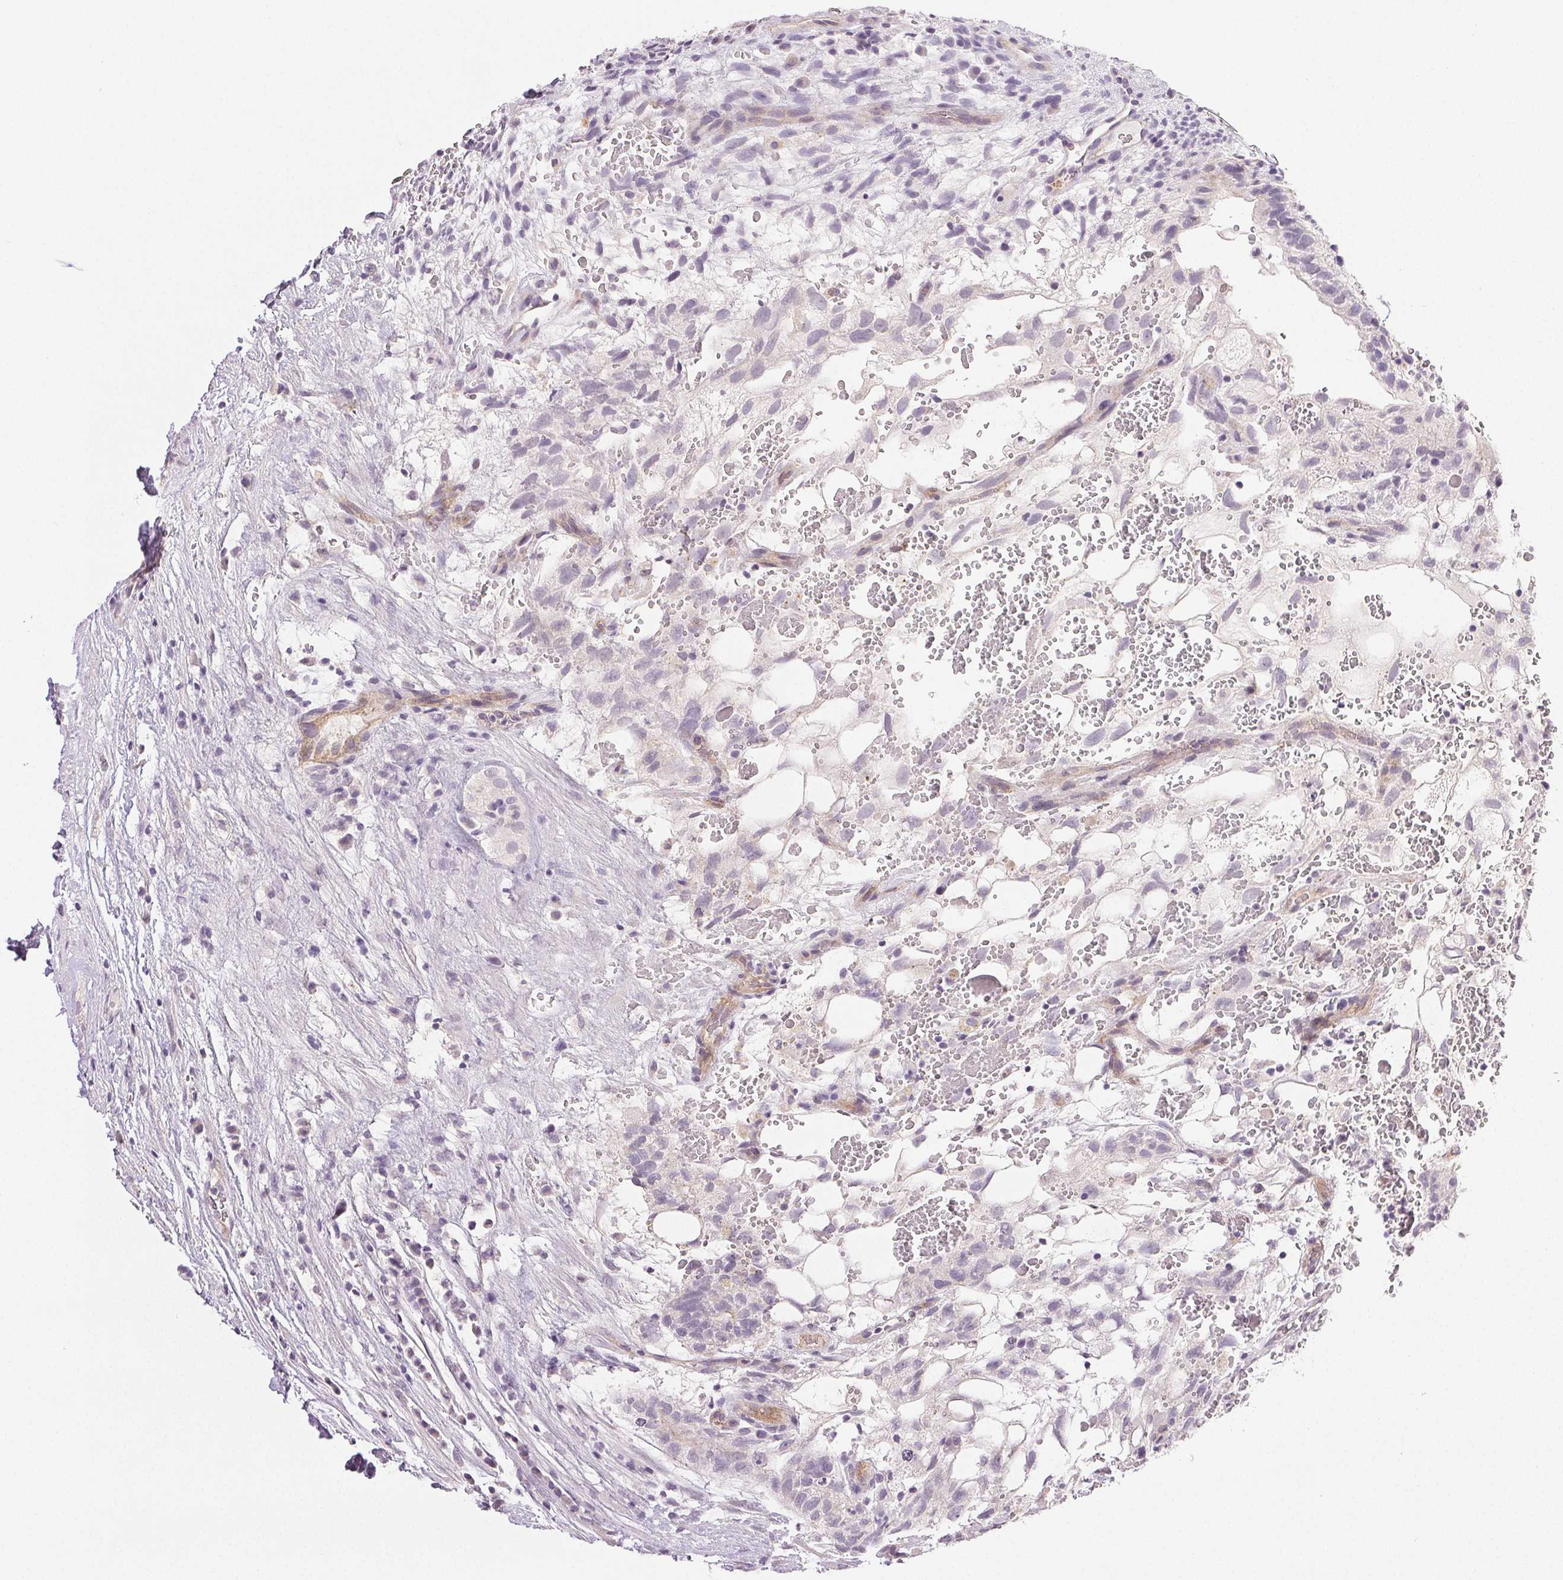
{"staining": {"intensity": "negative", "quantity": "none", "location": "none"}, "tissue": "testis cancer", "cell_type": "Tumor cells", "image_type": "cancer", "snomed": [{"axis": "morphology", "description": "Normal tissue, NOS"}, {"axis": "morphology", "description": "Carcinoma, Embryonal, NOS"}, {"axis": "topography", "description": "Testis"}], "caption": "Immunohistochemistry (IHC) image of human testis embryonal carcinoma stained for a protein (brown), which exhibits no positivity in tumor cells.", "gene": "PLCB1", "patient": {"sex": "male", "age": 32}}